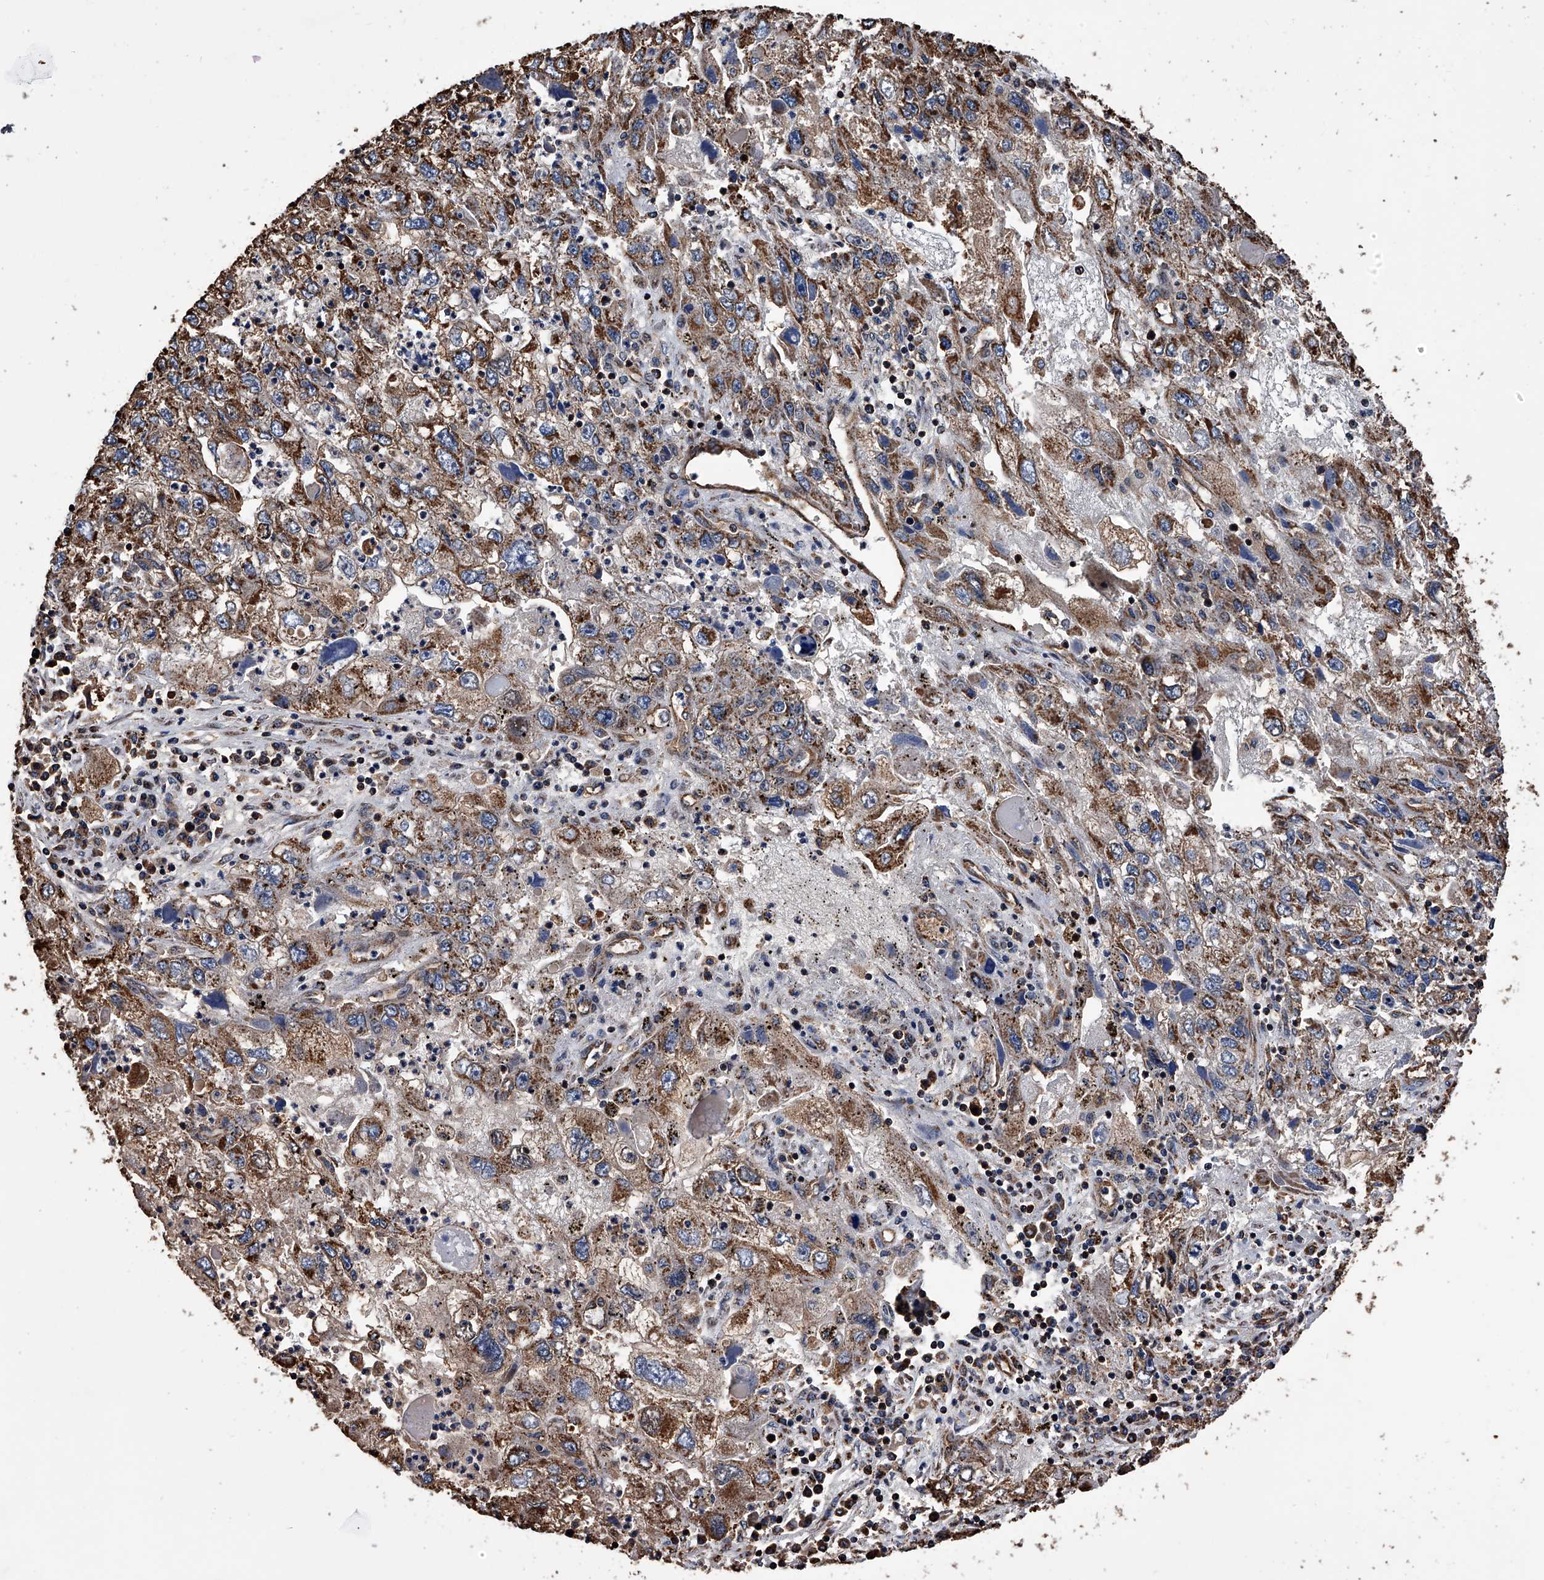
{"staining": {"intensity": "strong", "quantity": "25%-75%", "location": "cytoplasmic/membranous"}, "tissue": "endometrial cancer", "cell_type": "Tumor cells", "image_type": "cancer", "snomed": [{"axis": "morphology", "description": "Adenocarcinoma, NOS"}, {"axis": "topography", "description": "Endometrium"}], "caption": "Protein staining of adenocarcinoma (endometrial) tissue displays strong cytoplasmic/membranous staining in about 25%-75% of tumor cells. Using DAB (3,3'-diaminobenzidine) (brown) and hematoxylin (blue) stains, captured at high magnification using brightfield microscopy.", "gene": "SMPDL3A", "patient": {"sex": "female", "age": 49}}